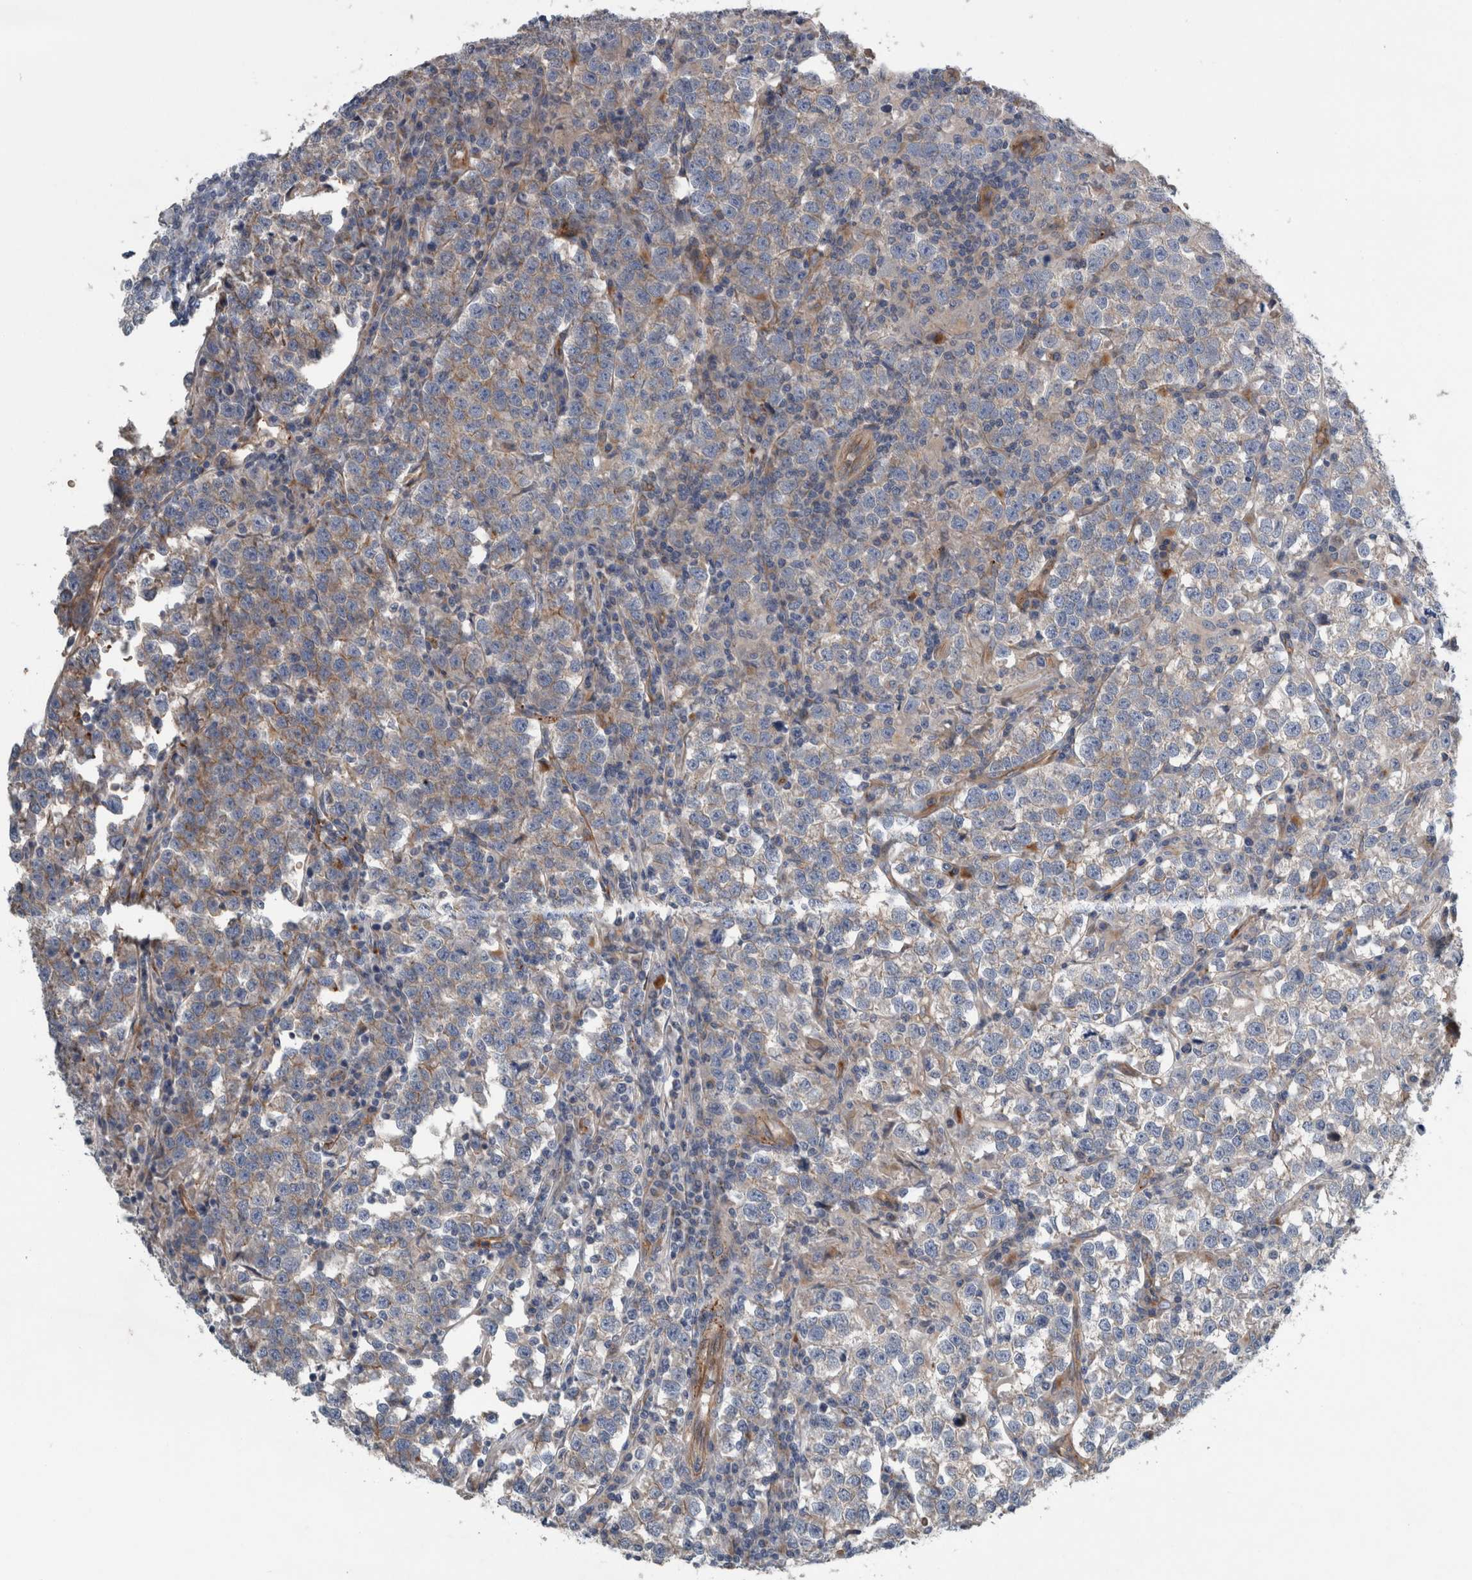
{"staining": {"intensity": "weak", "quantity": "25%-75%", "location": "cytoplasmic/membranous"}, "tissue": "testis cancer", "cell_type": "Tumor cells", "image_type": "cancer", "snomed": [{"axis": "morphology", "description": "Normal tissue, NOS"}, {"axis": "morphology", "description": "Seminoma, NOS"}, {"axis": "topography", "description": "Testis"}], "caption": "A low amount of weak cytoplasmic/membranous positivity is identified in approximately 25%-75% of tumor cells in seminoma (testis) tissue.", "gene": "GLT8D2", "patient": {"sex": "male", "age": 43}}